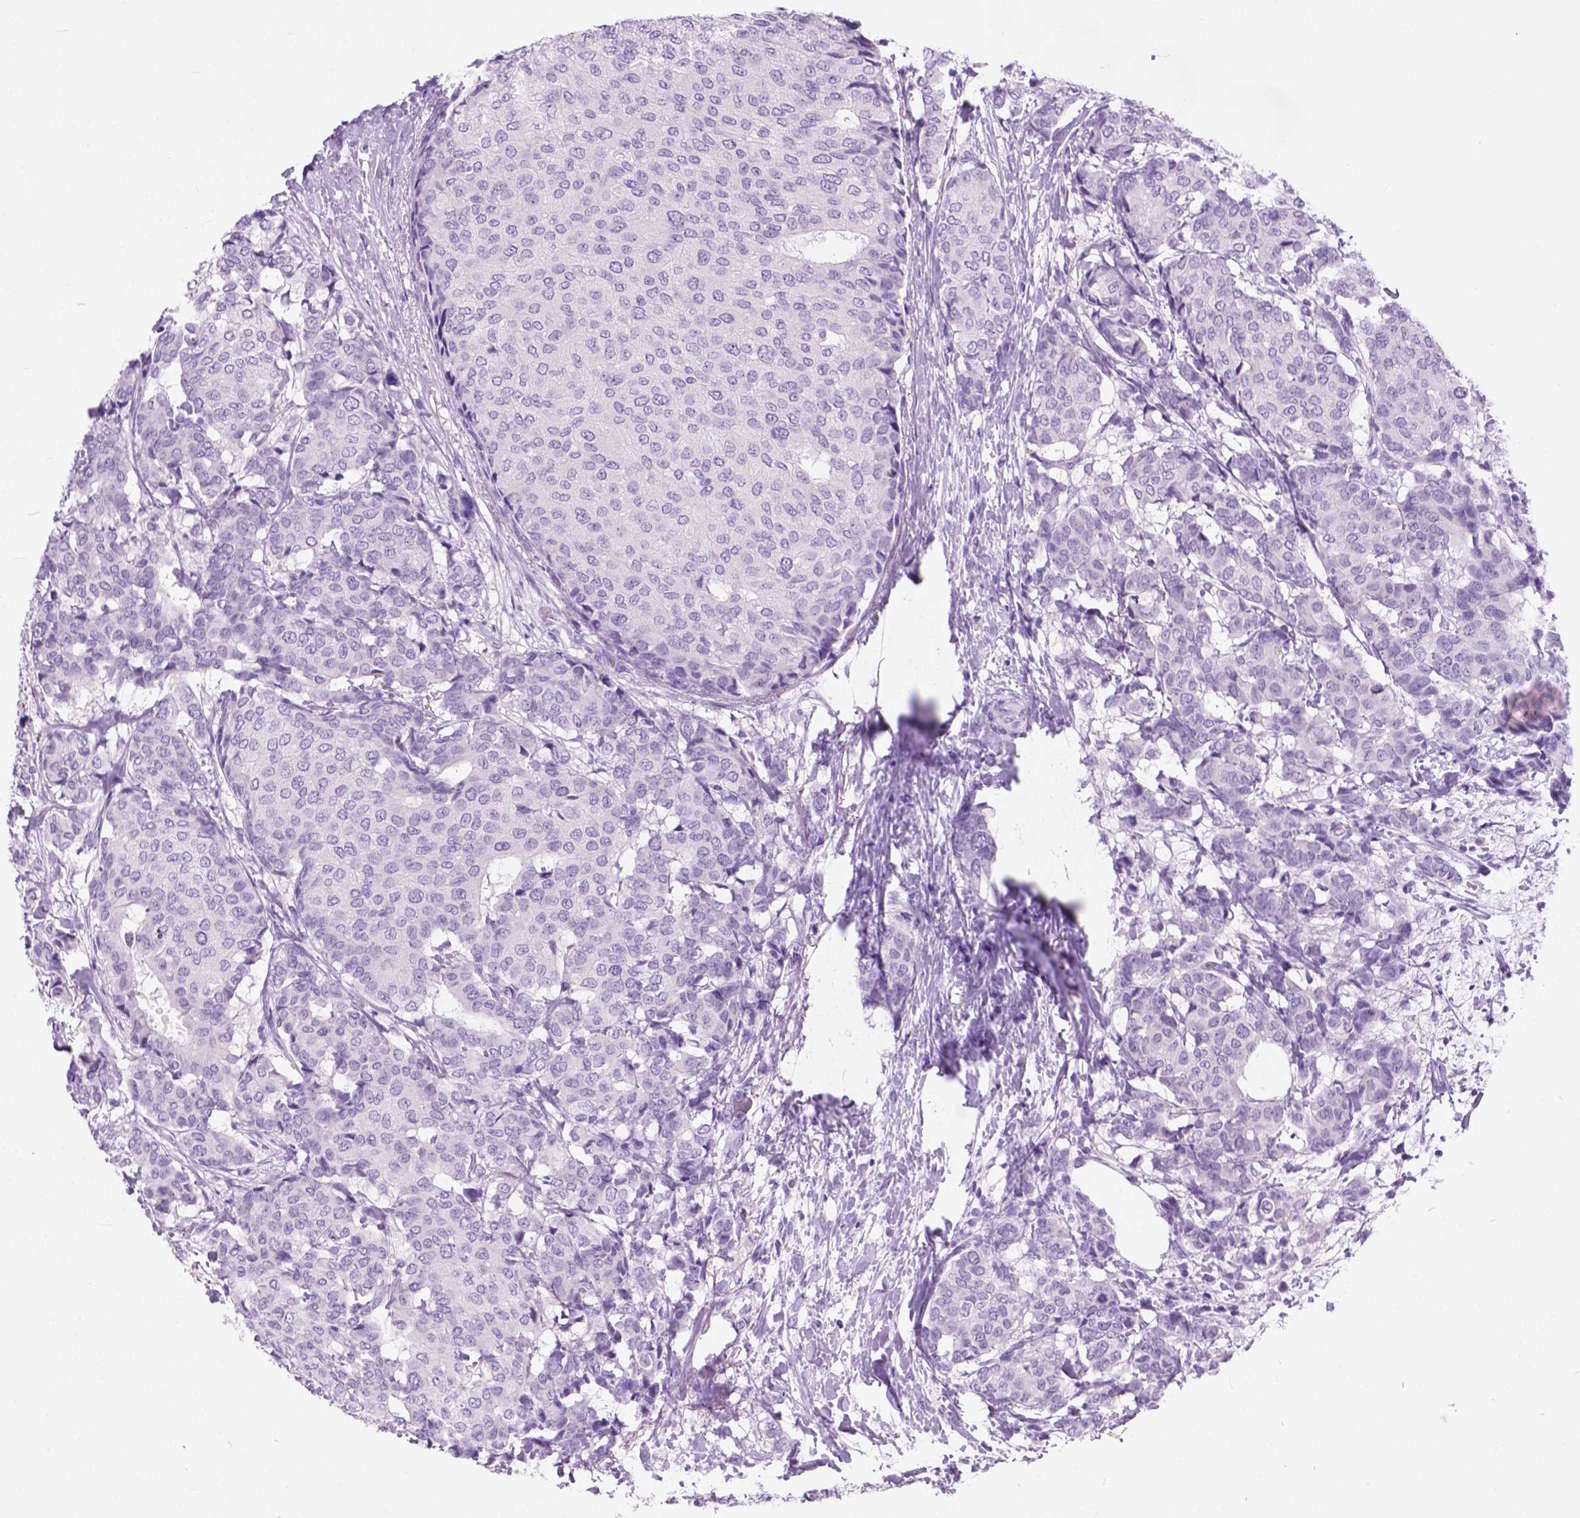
{"staining": {"intensity": "negative", "quantity": "none", "location": "none"}, "tissue": "breast cancer", "cell_type": "Tumor cells", "image_type": "cancer", "snomed": [{"axis": "morphology", "description": "Duct carcinoma"}, {"axis": "topography", "description": "Breast"}], "caption": "Micrograph shows no protein staining in tumor cells of invasive ductal carcinoma (breast) tissue.", "gene": "ARMS2", "patient": {"sex": "female", "age": 75}}